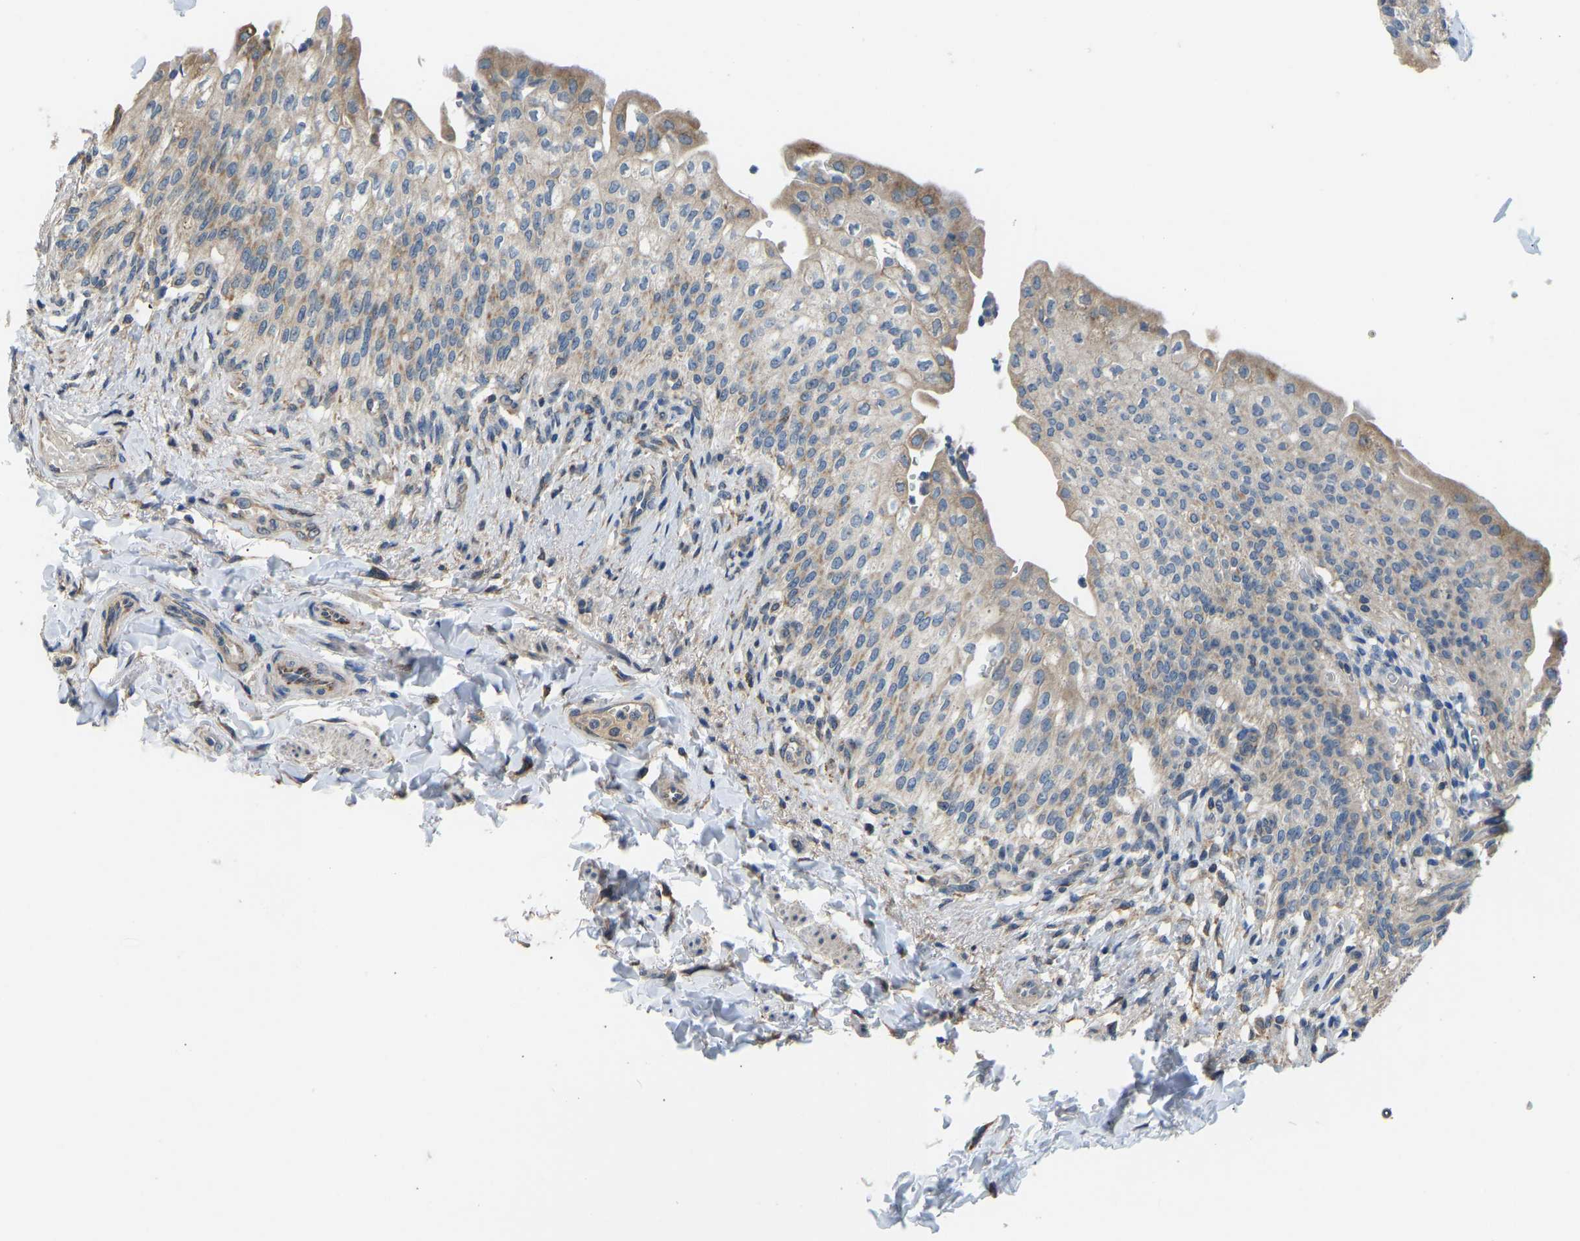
{"staining": {"intensity": "moderate", "quantity": "<25%", "location": "cytoplasmic/membranous"}, "tissue": "urinary bladder", "cell_type": "Urothelial cells", "image_type": "normal", "snomed": [{"axis": "morphology", "description": "Normal tissue, NOS"}, {"axis": "topography", "description": "Urinary bladder"}], "caption": "This is an image of immunohistochemistry (IHC) staining of benign urinary bladder, which shows moderate expression in the cytoplasmic/membranous of urothelial cells.", "gene": "RBP1", "patient": {"sex": "female", "age": 60}}